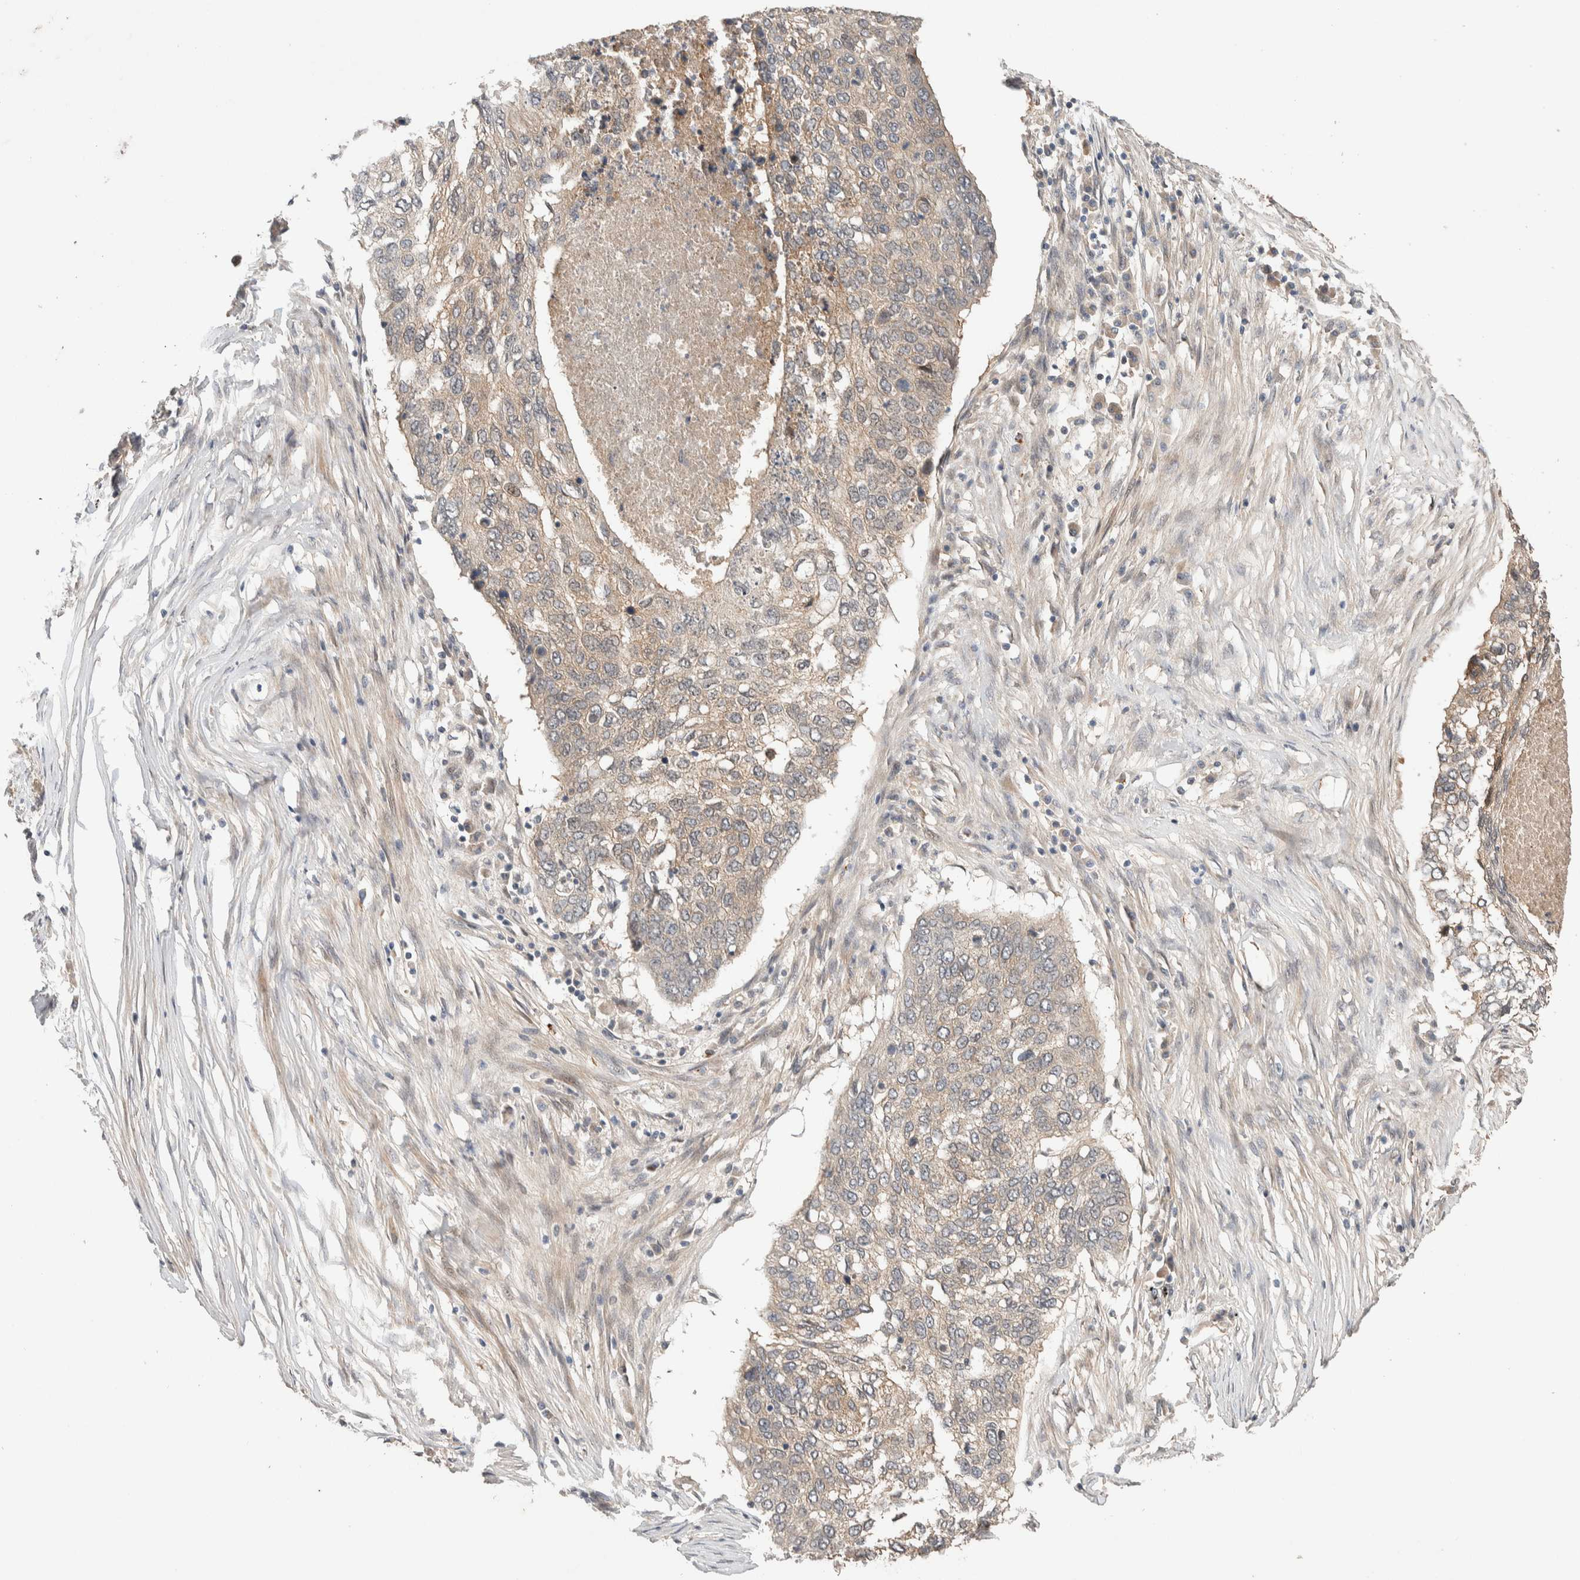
{"staining": {"intensity": "weak", "quantity": ">75%", "location": "cytoplasmic/membranous"}, "tissue": "lung cancer", "cell_type": "Tumor cells", "image_type": "cancer", "snomed": [{"axis": "morphology", "description": "Squamous cell carcinoma, NOS"}, {"axis": "topography", "description": "Lung"}], "caption": "Immunohistochemistry (IHC) of human squamous cell carcinoma (lung) demonstrates low levels of weak cytoplasmic/membranous staining in about >75% of tumor cells. (DAB (3,3'-diaminobenzidine) IHC, brown staining for protein, blue staining for nuclei).", "gene": "CASK", "patient": {"sex": "female", "age": 63}}